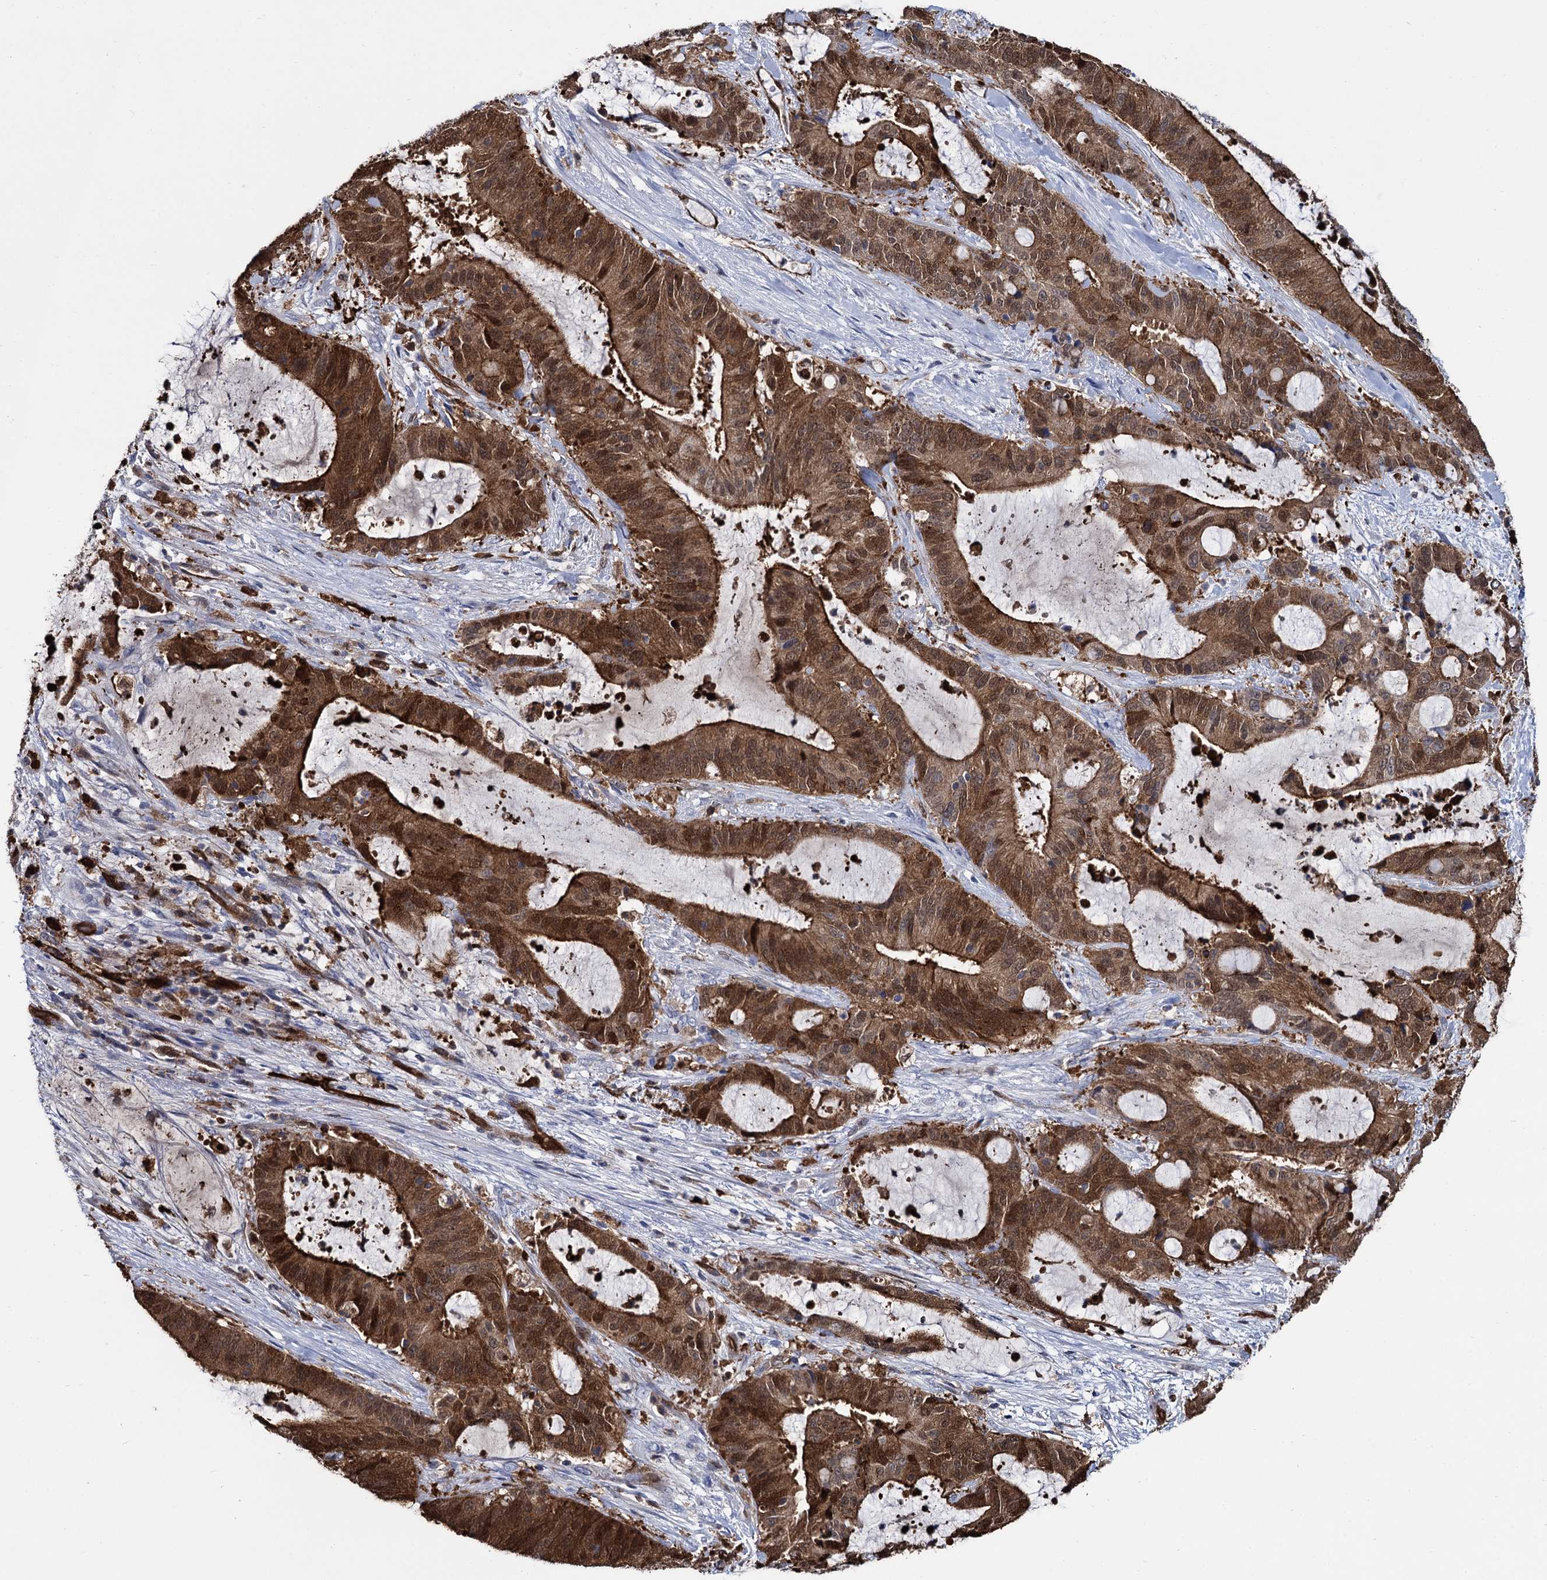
{"staining": {"intensity": "strong", "quantity": ">75%", "location": "cytoplasmic/membranous,nuclear"}, "tissue": "liver cancer", "cell_type": "Tumor cells", "image_type": "cancer", "snomed": [{"axis": "morphology", "description": "Normal tissue, NOS"}, {"axis": "morphology", "description": "Cholangiocarcinoma"}, {"axis": "topography", "description": "Liver"}, {"axis": "topography", "description": "Peripheral nerve tissue"}], "caption": "The micrograph shows immunohistochemical staining of liver cancer. There is strong cytoplasmic/membranous and nuclear staining is seen in approximately >75% of tumor cells.", "gene": "FABP5", "patient": {"sex": "female", "age": 73}}